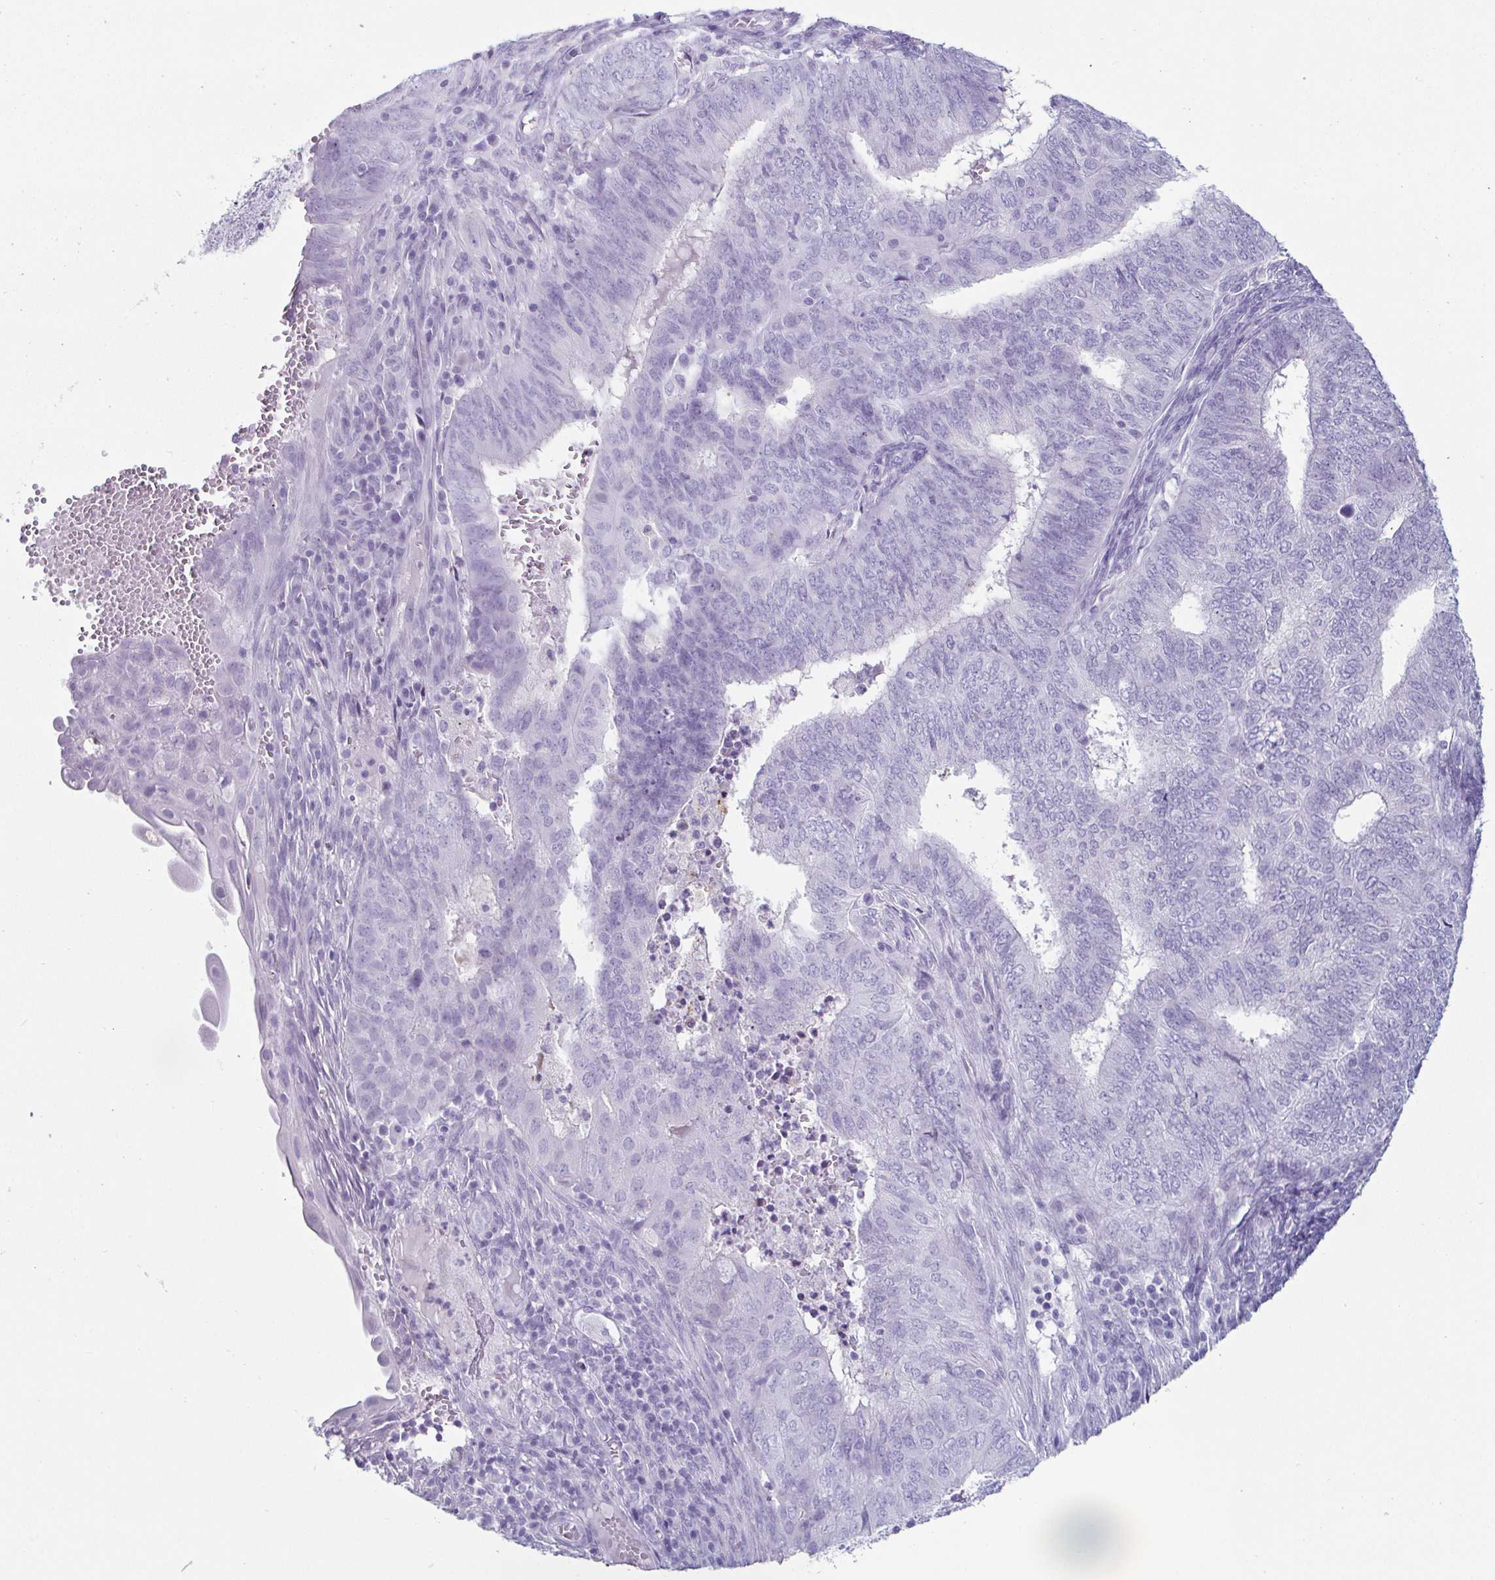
{"staining": {"intensity": "negative", "quantity": "none", "location": "none"}, "tissue": "endometrial cancer", "cell_type": "Tumor cells", "image_type": "cancer", "snomed": [{"axis": "morphology", "description": "Adenocarcinoma, NOS"}, {"axis": "topography", "description": "Endometrium"}], "caption": "Histopathology image shows no protein staining in tumor cells of endometrial cancer tissue. (Brightfield microscopy of DAB (3,3'-diaminobenzidine) IHC at high magnification).", "gene": "CREG2", "patient": {"sex": "female", "age": 62}}